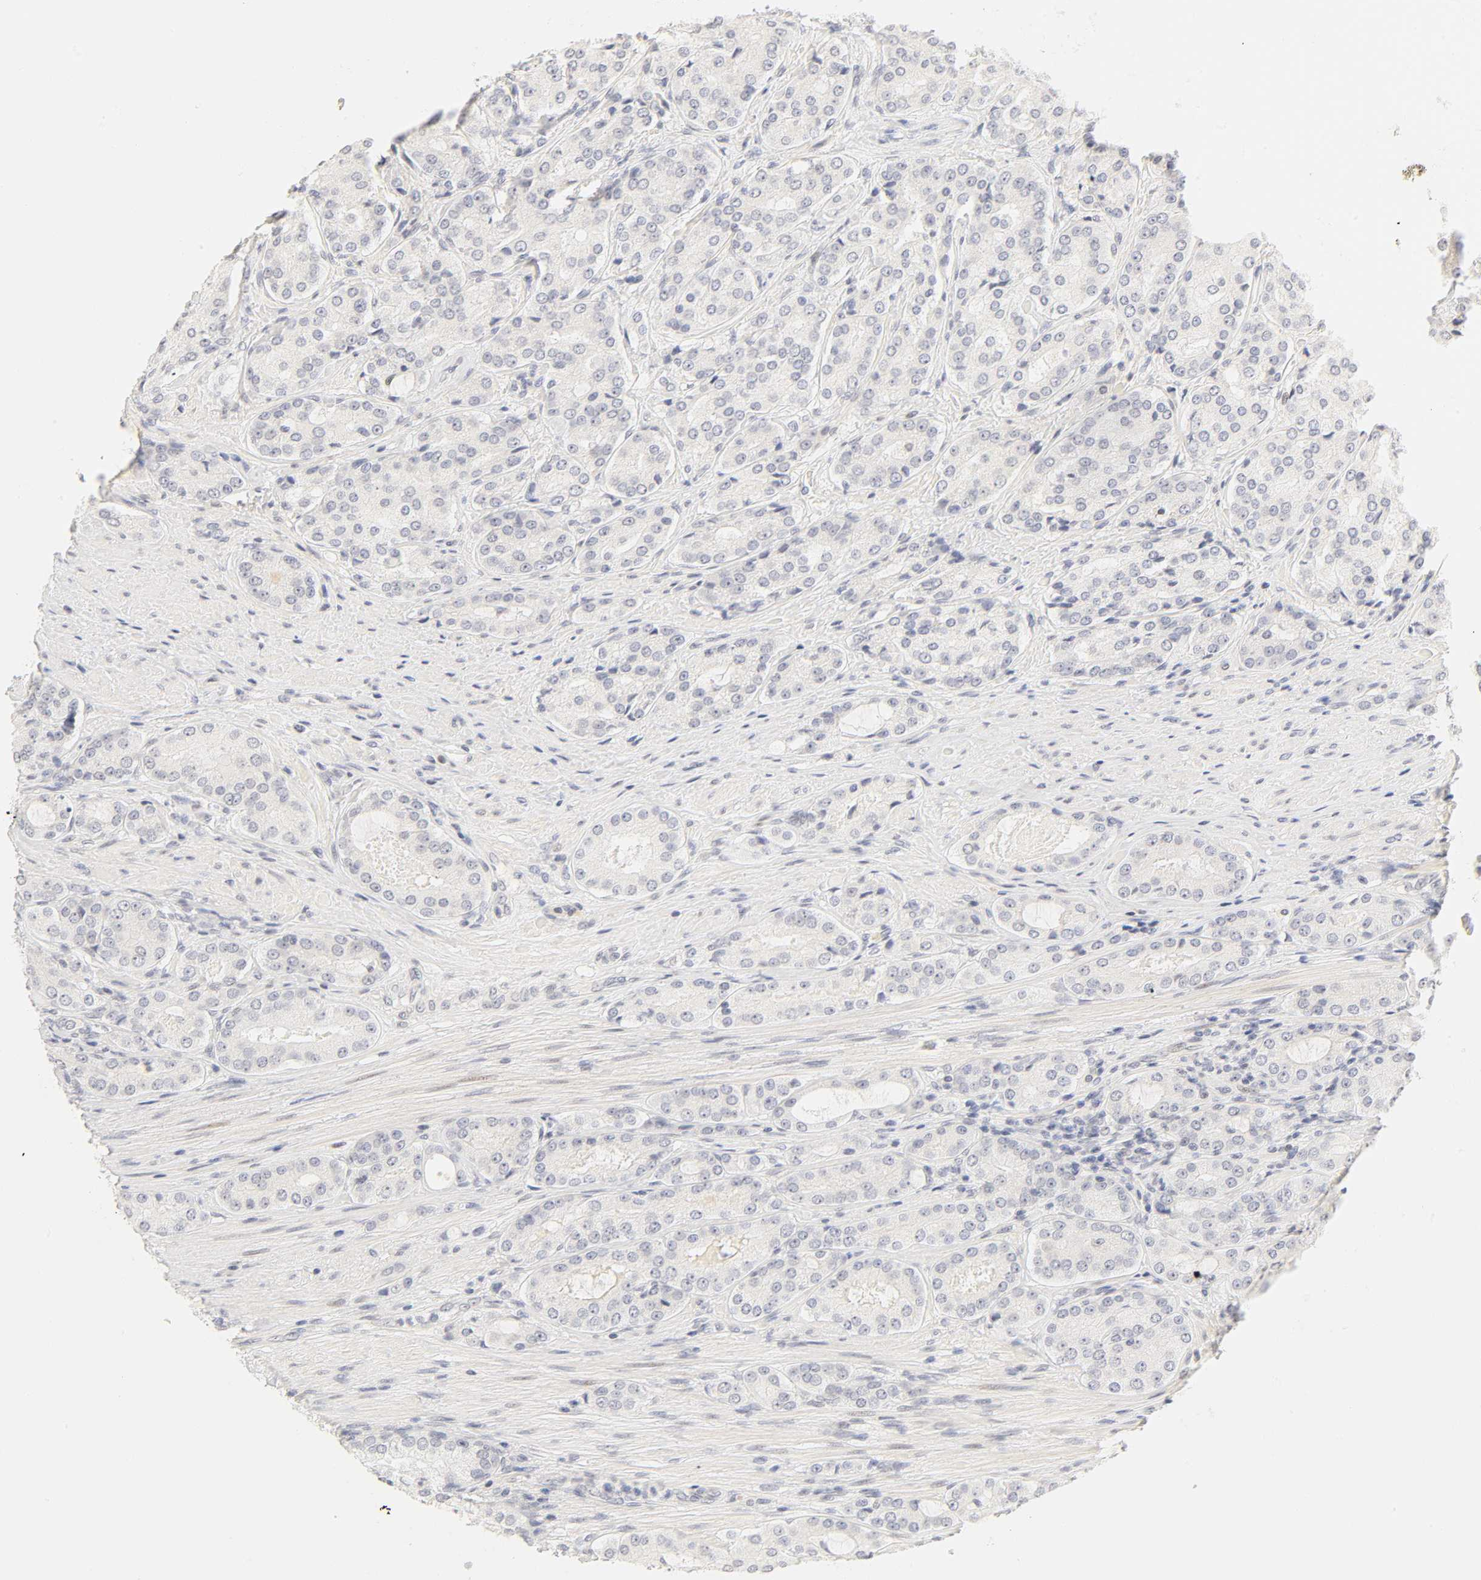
{"staining": {"intensity": "negative", "quantity": "none", "location": "none"}, "tissue": "prostate cancer", "cell_type": "Tumor cells", "image_type": "cancer", "snomed": [{"axis": "morphology", "description": "Adenocarcinoma, High grade"}, {"axis": "topography", "description": "Prostate"}], "caption": "This is a histopathology image of immunohistochemistry staining of high-grade adenocarcinoma (prostate), which shows no staining in tumor cells.", "gene": "MNAT1", "patient": {"sex": "male", "age": 72}}